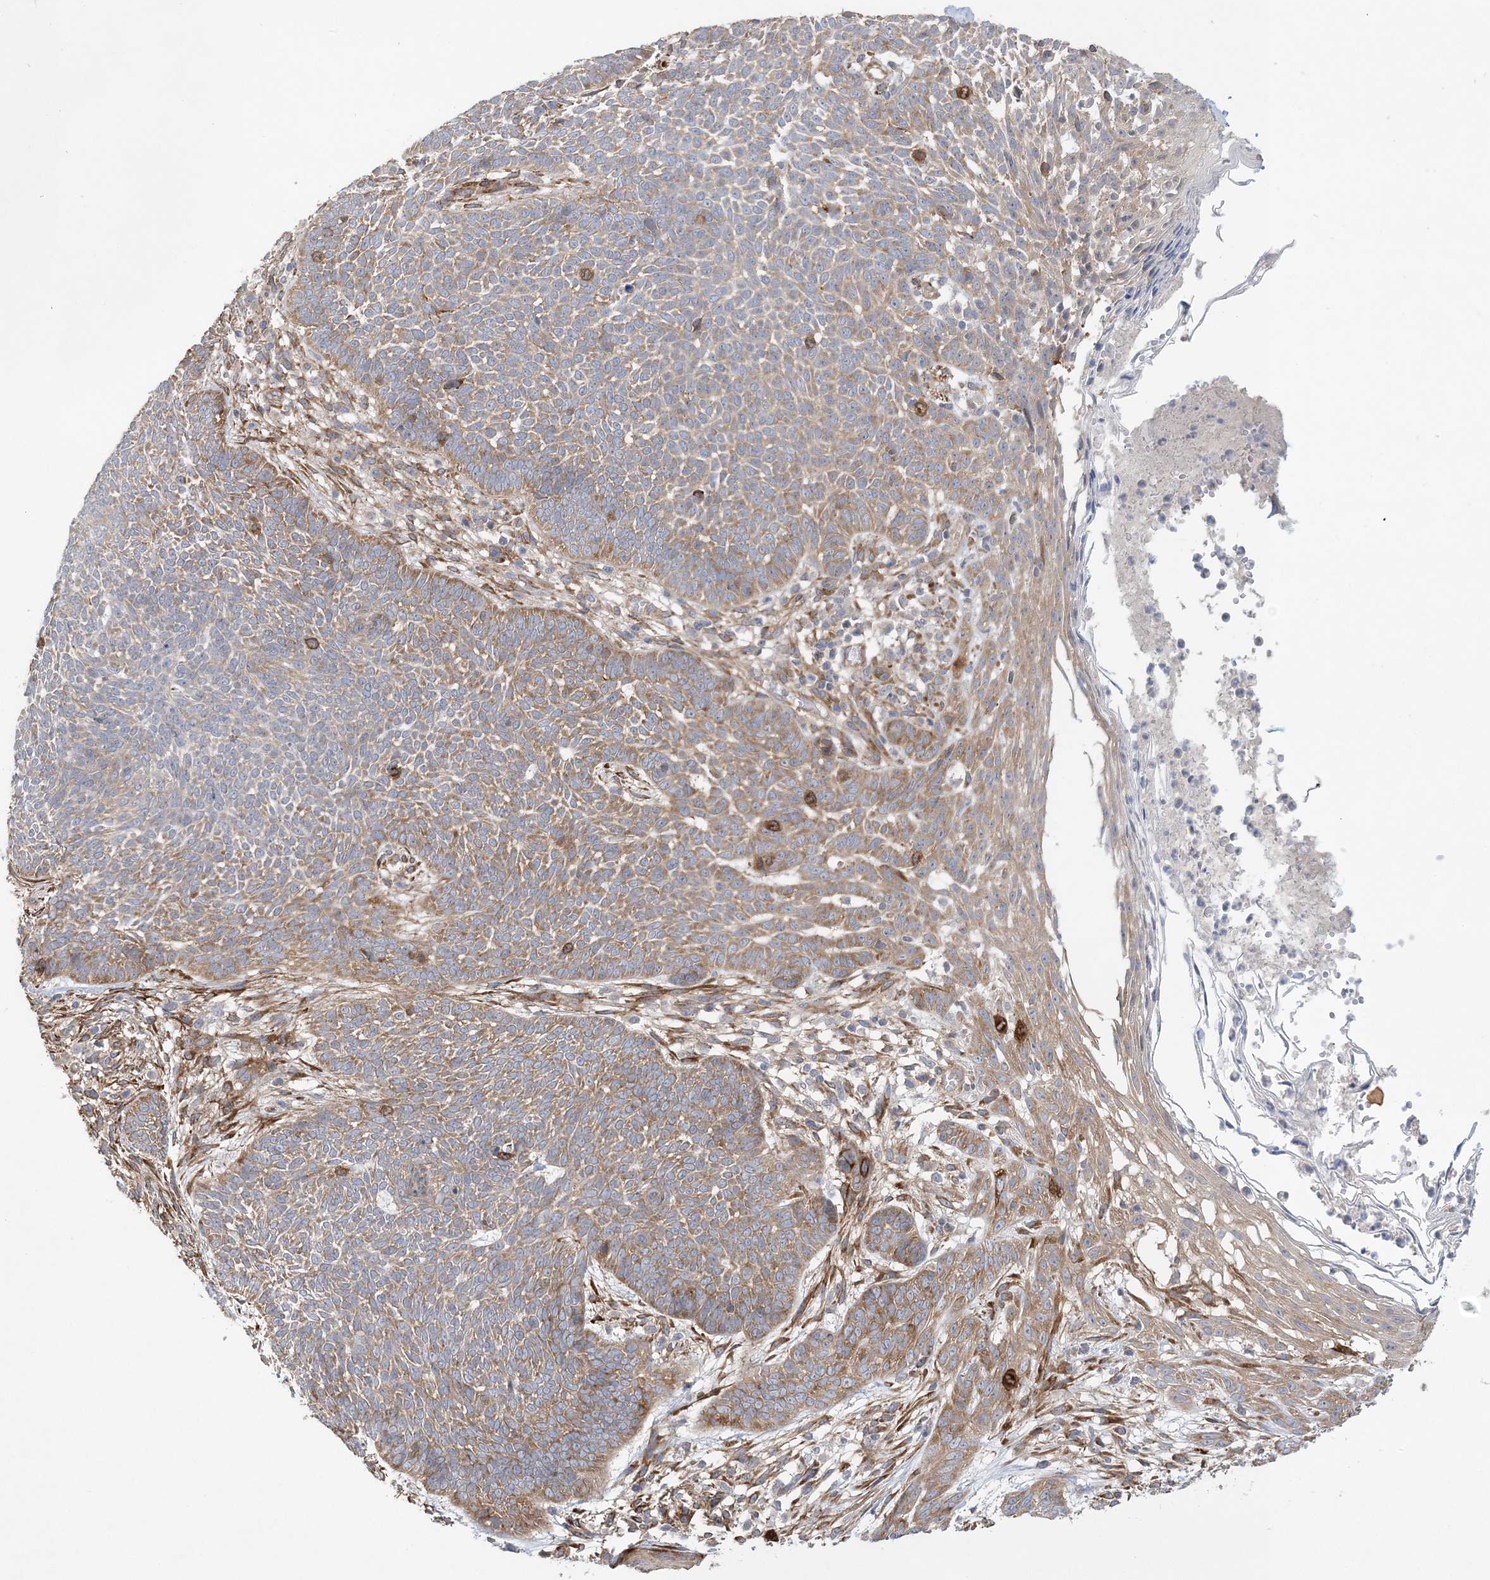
{"staining": {"intensity": "weak", "quantity": "25%-75%", "location": "cytoplasmic/membranous"}, "tissue": "skin cancer", "cell_type": "Tumor cells", "image_type": "cancer", "snomed": [{"axis": "morphology", "description": "Normal tissue, NOS"}, {"axis": "morphology", "description": "Basal cell carcinoma"}, {"axis": "topography", "description": "Skin"}], "caption": "Skin cancer stained with DAB (3,3'-diaminobenzidine) IHC demonstrates low levels of weak cytoplasmic/membranous positivity in about 25%-75% of tumor cells.", "gene": "MAP4K5", "patient": {"sex": "male", "age": 64}}